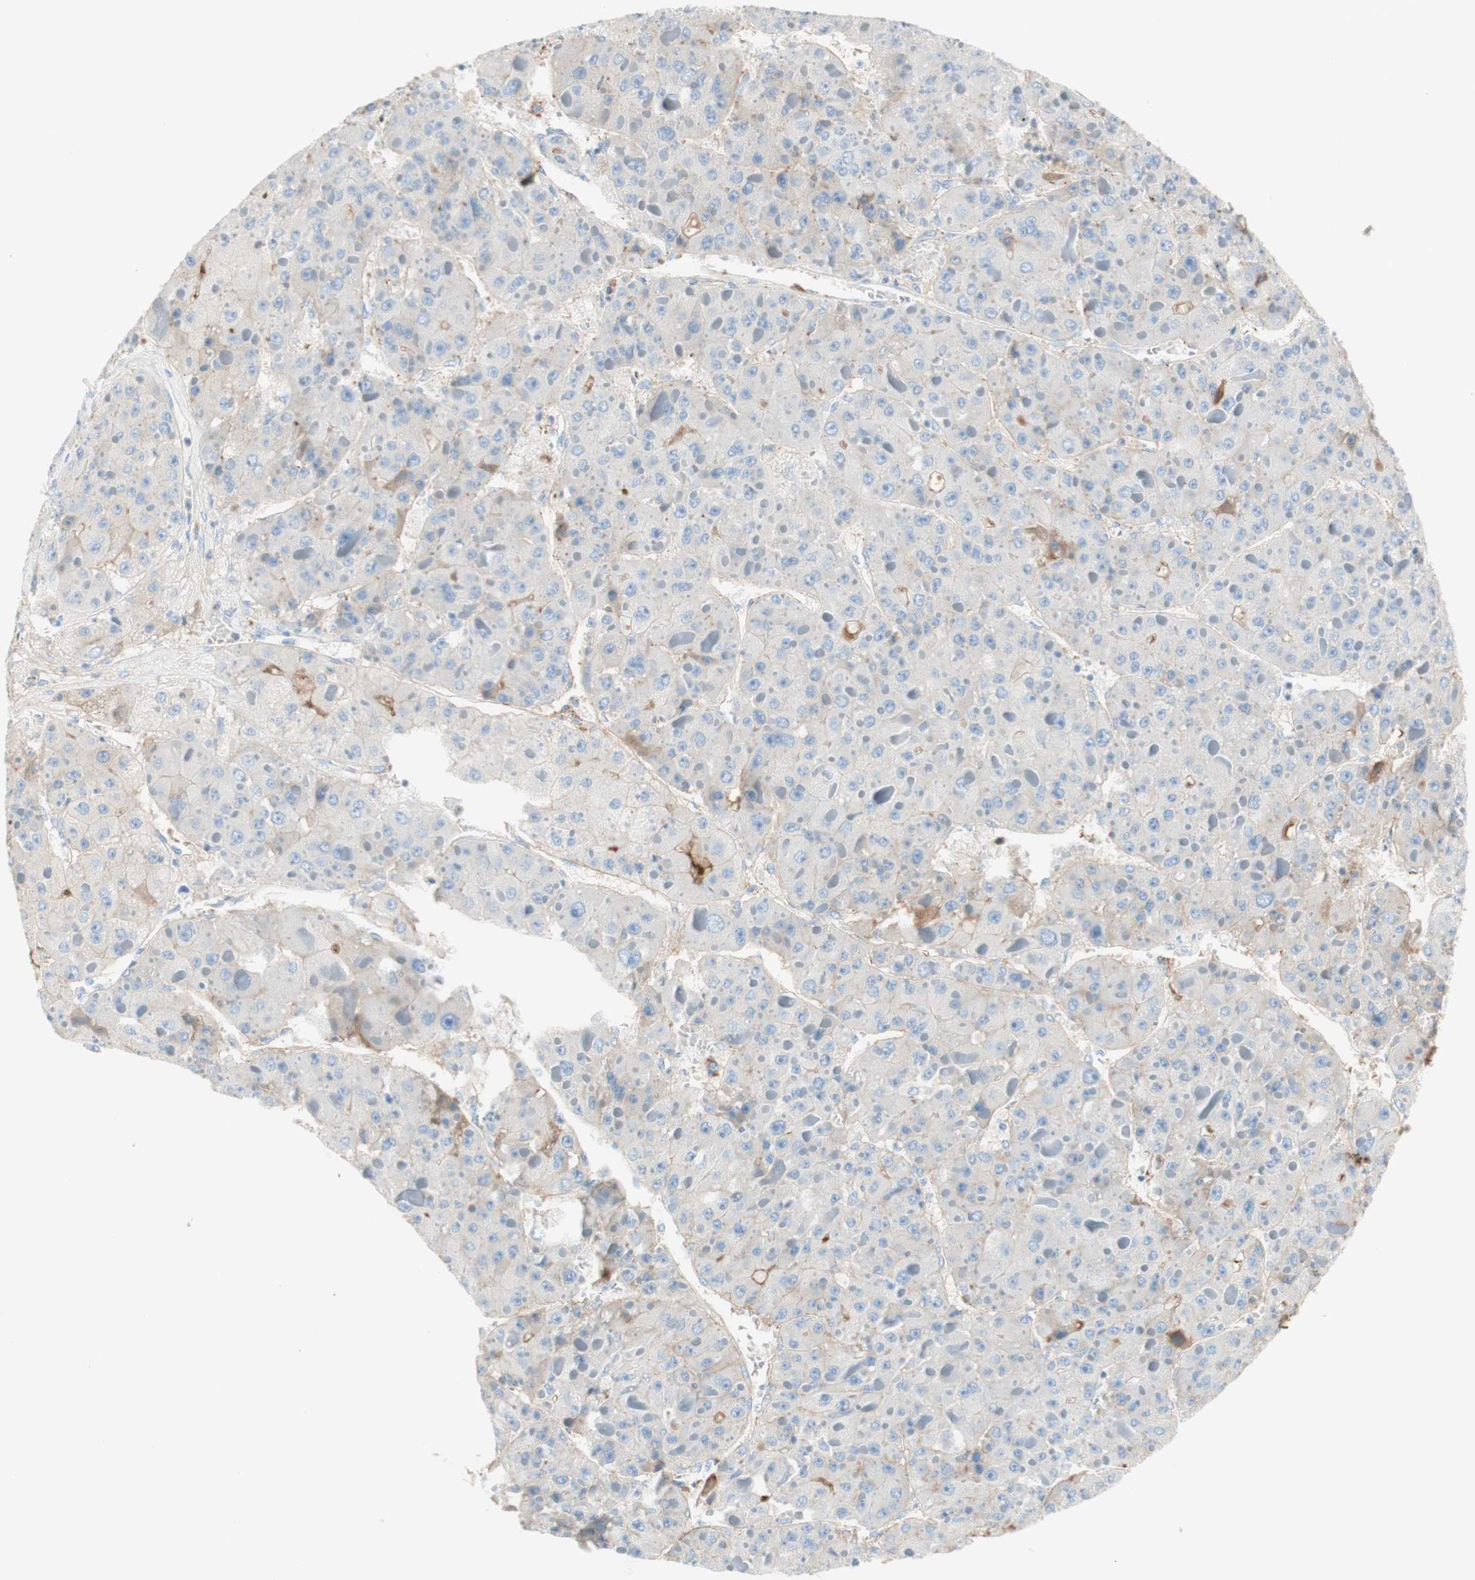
{"staining": {"intensity": "negative", "quantity": "none", "location": "none"}, "tissue": "liver cancer", "cell_type": "Tumor cells", "image_type": "cancer", "snomed": [{"axis": "morphology", "description": "Carcinoma, Hepatocellular, NOS"}, {"axis": "topography", "description": "Liver"}], "caption": "Micrograph shows no significant protein positivity in tumor cells of hepatocellular carcinoma (liver).", "gene": "KNG1", "patient": {"sex": "female", "age": 73}}